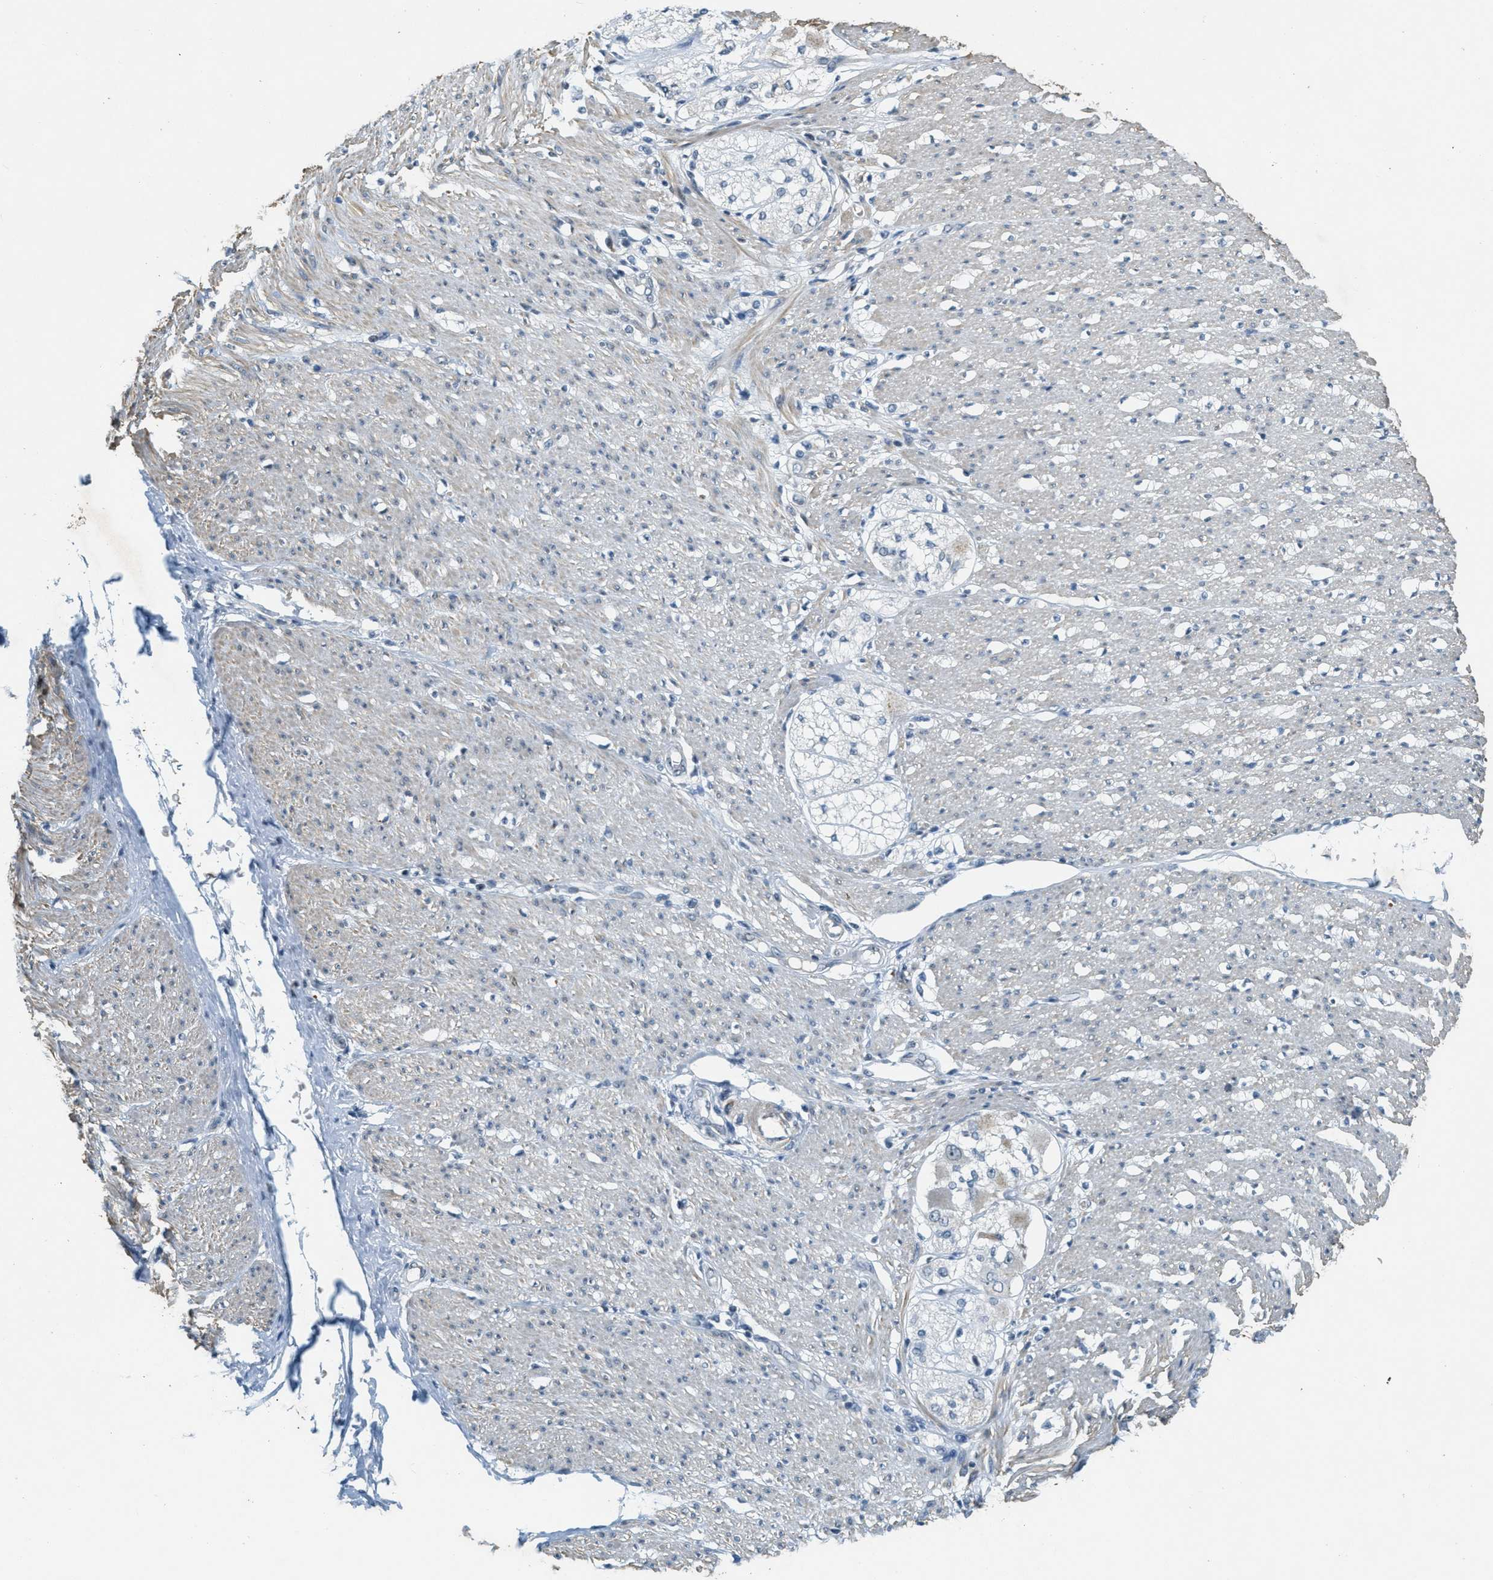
{"staining": {"intensity": "negative", "quantity": "none", "location": "none"}, "tissue": "adipose tissue", "cell_type": "Adipocytes", "image_type": "normal", "snomed": [{"axis": "morphology", "description": "Normal tissue, NOS"}, {"axis": "morphology", "description": "Adenocarcinoma, NOS"}, {"axis": "topography", "description": "Colon"}, {"axis": "topography", "description": "Peripheral nerve tissue"}], "caption": "DAB immunohistochemical staining of normal human adipose tissue exhibits no significant positivity in adipocytes. (Stains: DAB (3,3'-diaminobenzidine) IHC with hematoxylin counter stain, Microscopy: brightfield microscopy at high magnification).", "gene": "DDX47", "patient": {"sex": "male", "age": 14}}